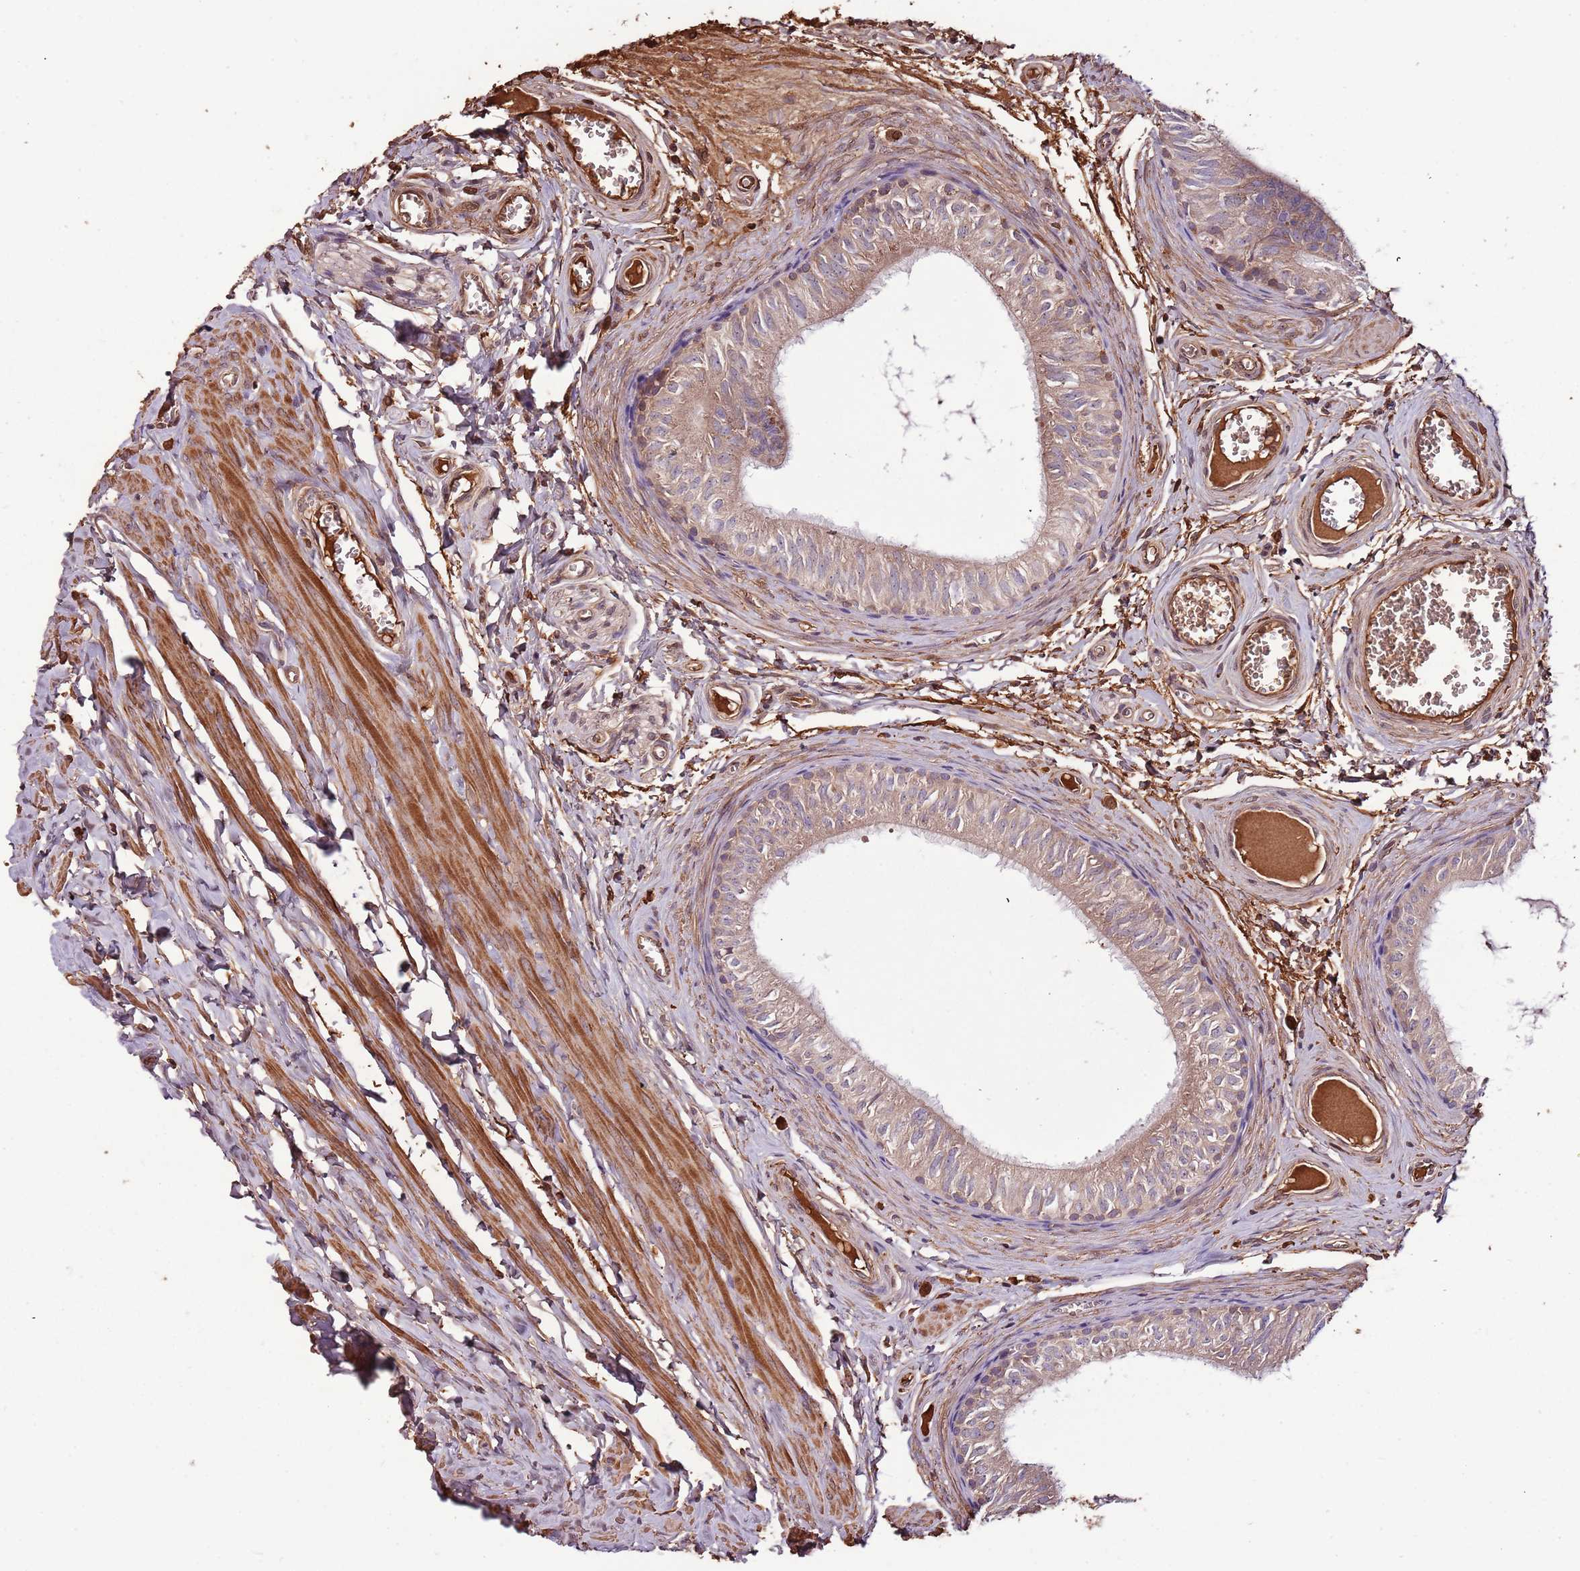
{"staining": {"intensity": "strong", "quantity": "25%-75%", "location": "cytoplasmic/membranous"}, "tissue": "epididymis", "cell_type": "Glandular cells", "image_type": "normal", "snomed": [{"axis": "morphology", "description": "Normal tissue, NOS"}, {"axis": "topography", "description": "Epididymis"}], "caption": "IHC (DAB) staining of unremarkable epididymis exhibits strong cytoplasmic/membranous protein expression in about 25%-75% of glandular cells. The protein is shown in brown color, while the nuclei are stained blue.", "gene": "DENR", "patient": {"sex": "male", "age": 42}}